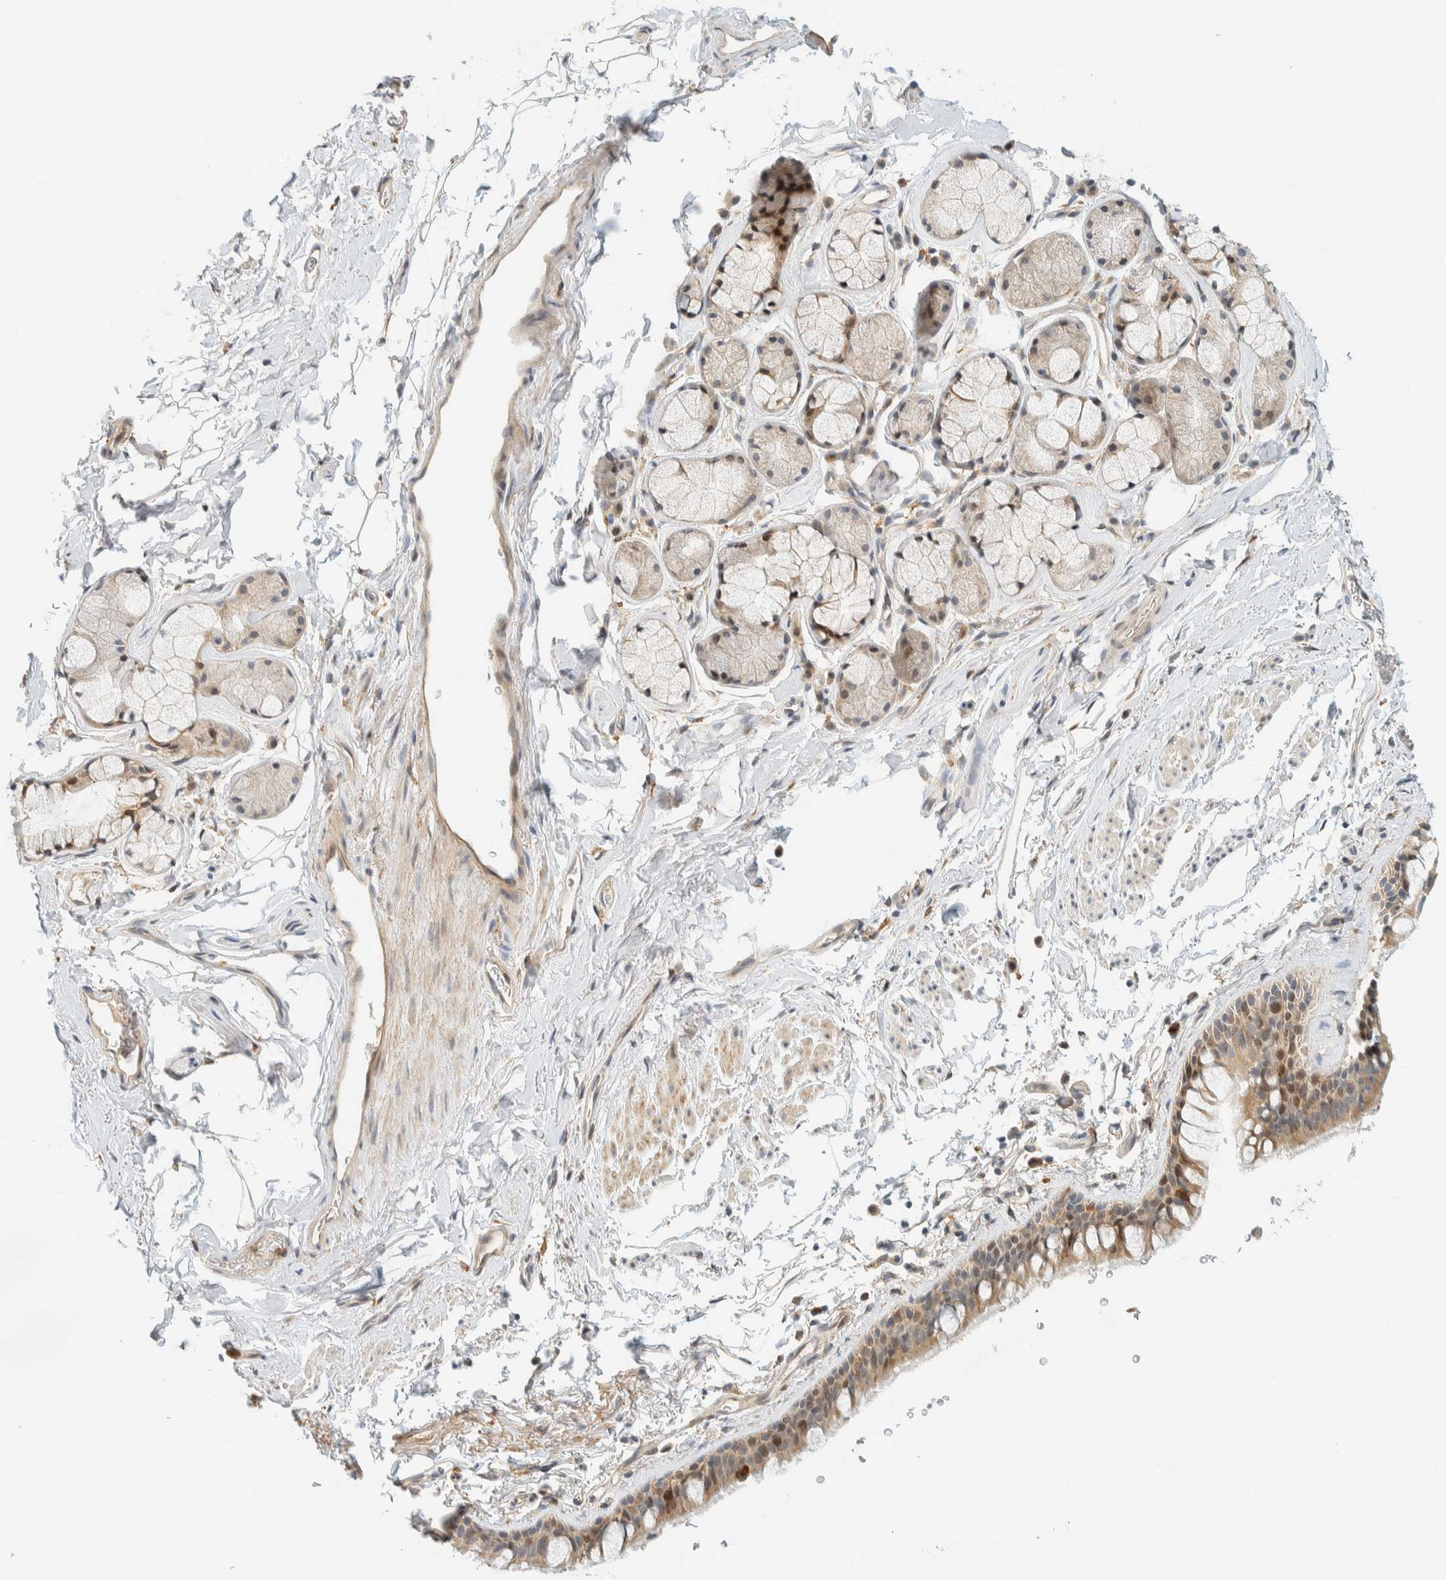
{"staining": {"intensity": "moderate", "quantity": ">75%", "location": "cytoplasmic/membranous,nuclear"}, "tissue": "bronchus", "cell_type": "Respiratory epithelial cells", "image_type": "normal", "snomed": [{"axis": "morphology", "description": "Normal tissue, NOS"}, {"axis": "topography", "description": "Cartilage tissue"}, {"axis": "topography", "description": "Bronchus"}, {"axis": "topography", "description": "Lung"}], "caption": "Protein staining reveals moderate cytoplasmic/membranous,nuclear positivity in approximately >75% of respiratory epithelial cells in normal bronchus.", "gene": "CCDC171", "patient": {"sex": "male", "age": 64}}